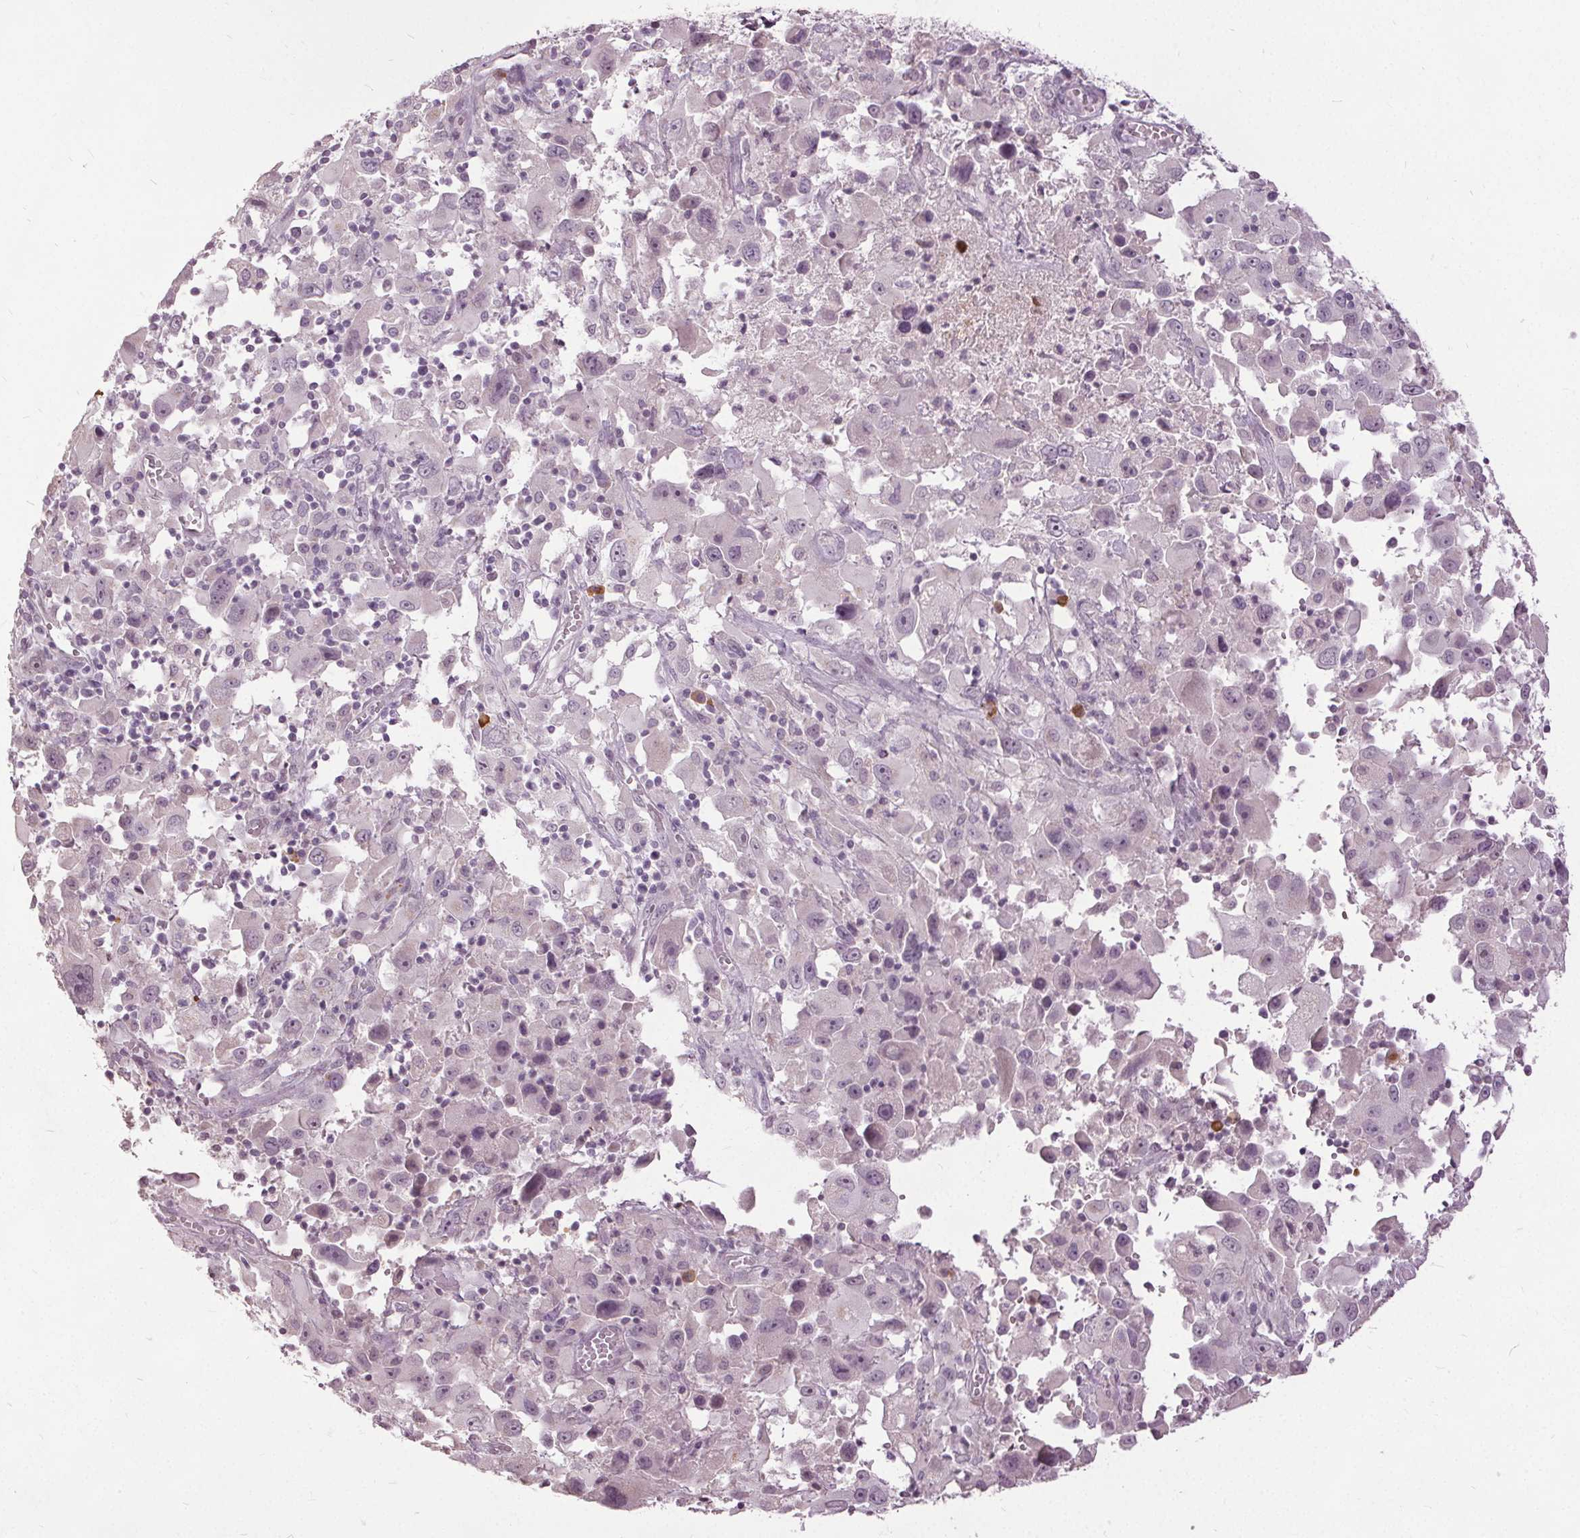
{"staining": {"intensity": "negative", "quantity": "none", "location": "none"}, "tissue": "melanoma", "cell_type": "Tumor cells", "image_type": "cancer", "snomed": [{"axis": "morphology", "description": "Malignant melanoma, Metastatic site"}, {"axis": "topography", "description": "Soft tissue"}], "caption": "A photomicrograph of human malignant melanoma (metastatic site) is negative for staining in tumor cells. (DAB (3,3'-diaminobenzidine) immunohistochemistry (IHC), high magnification).", "gene": "CXCL16", "patient": {"sex": "male", "age": 50}}